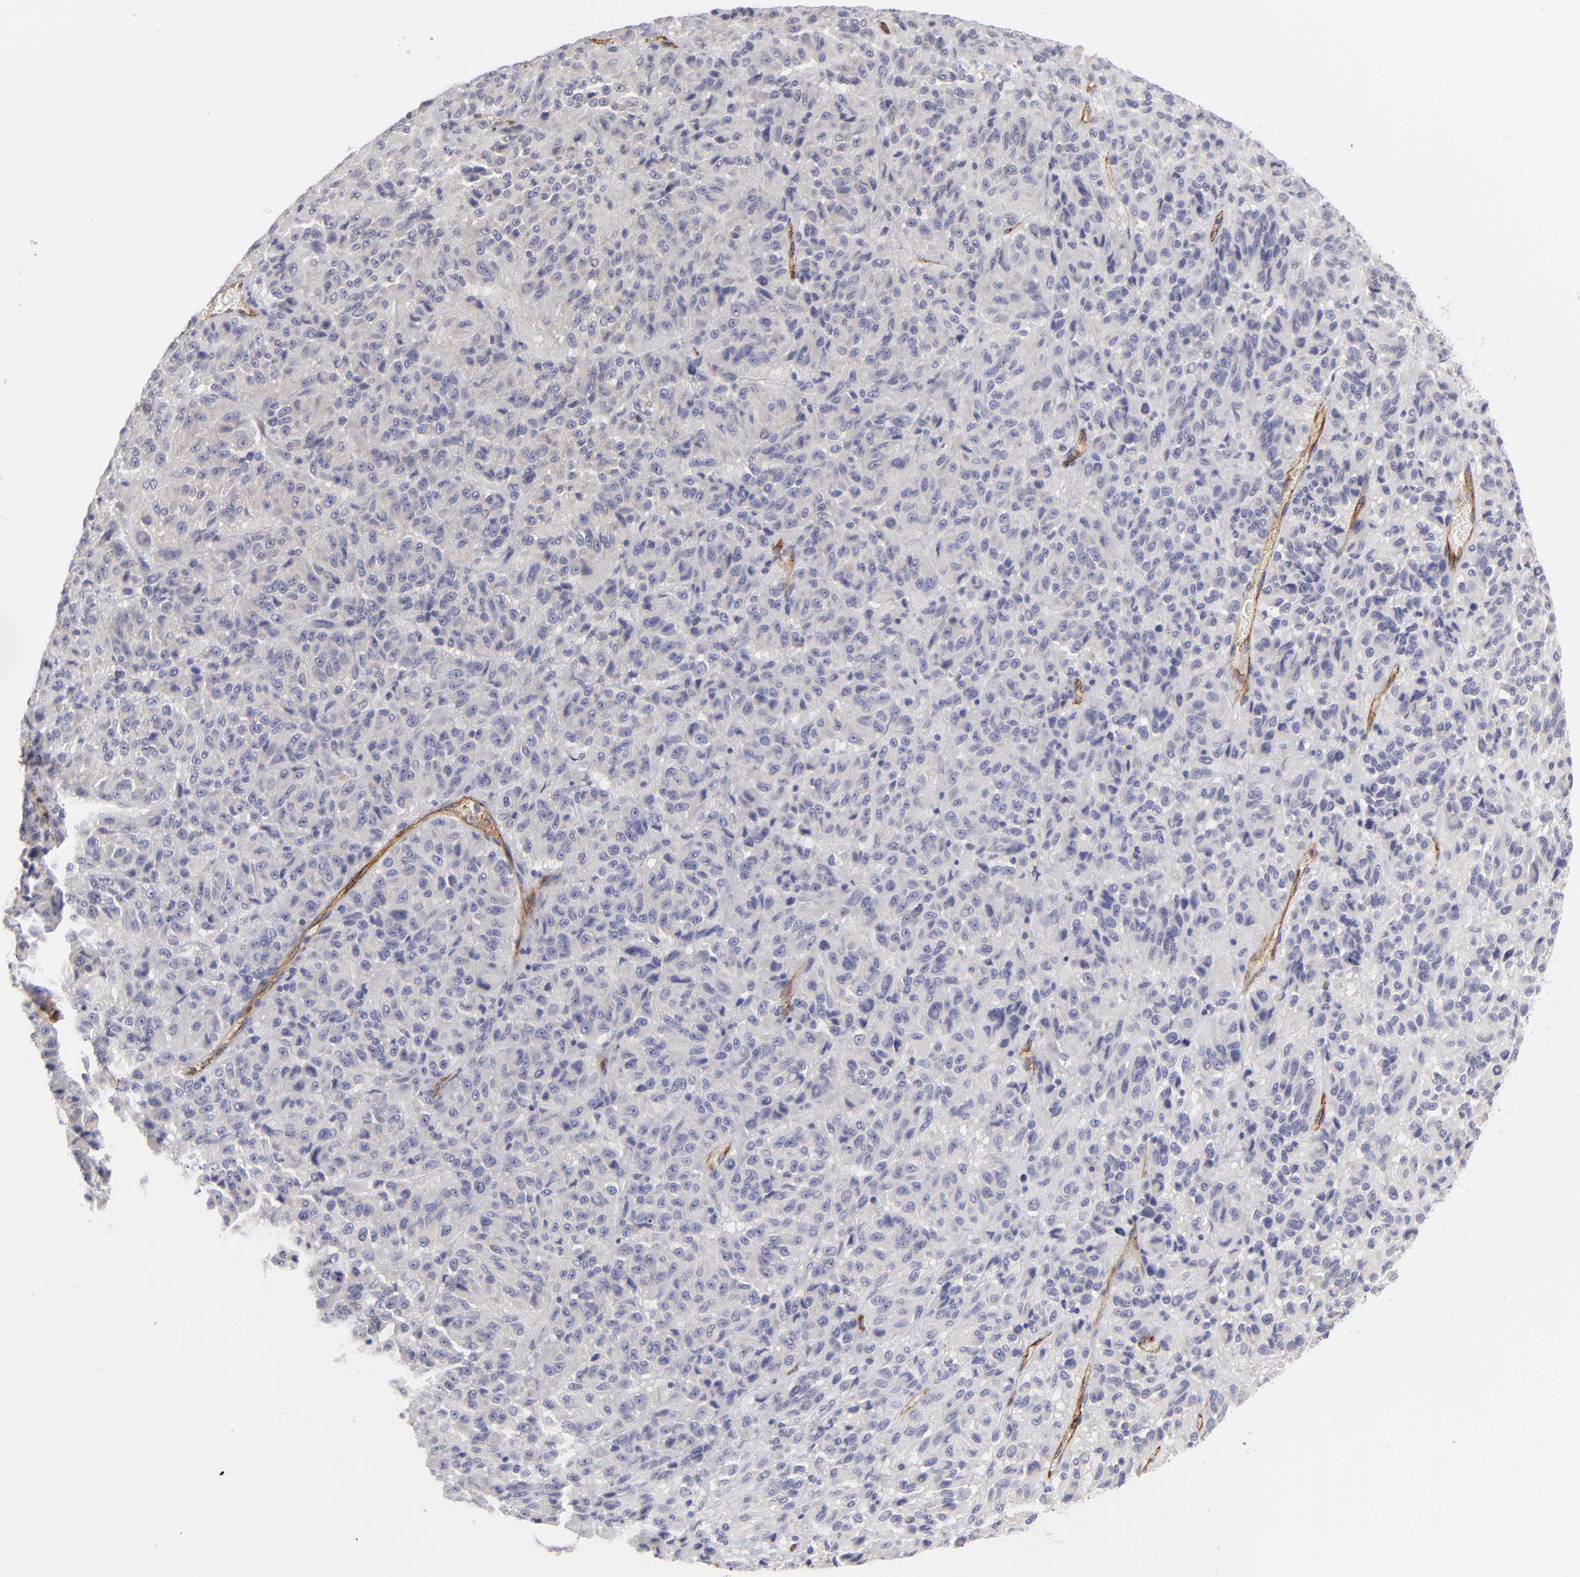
{"staining": {"intensity": "negative", "quantity": "none", "location": "none"}, "tissue": "melanoma", "cell_type": "Tumor cells", "image_type": "cancer", "snomed": [{"axis": "morphology", "description": "Malignant melanoma, Metastatic site"}, {"axis": "topography", "description": "Lung"}], "caption": "This is a image of immunohistochemistry staining of melanoma, which shows no positivity in tumor cells. (DAB immunohistochemistry, high magnification).", "gene": "PLVAP", "patient": {"sex": "male", "age": 64}}